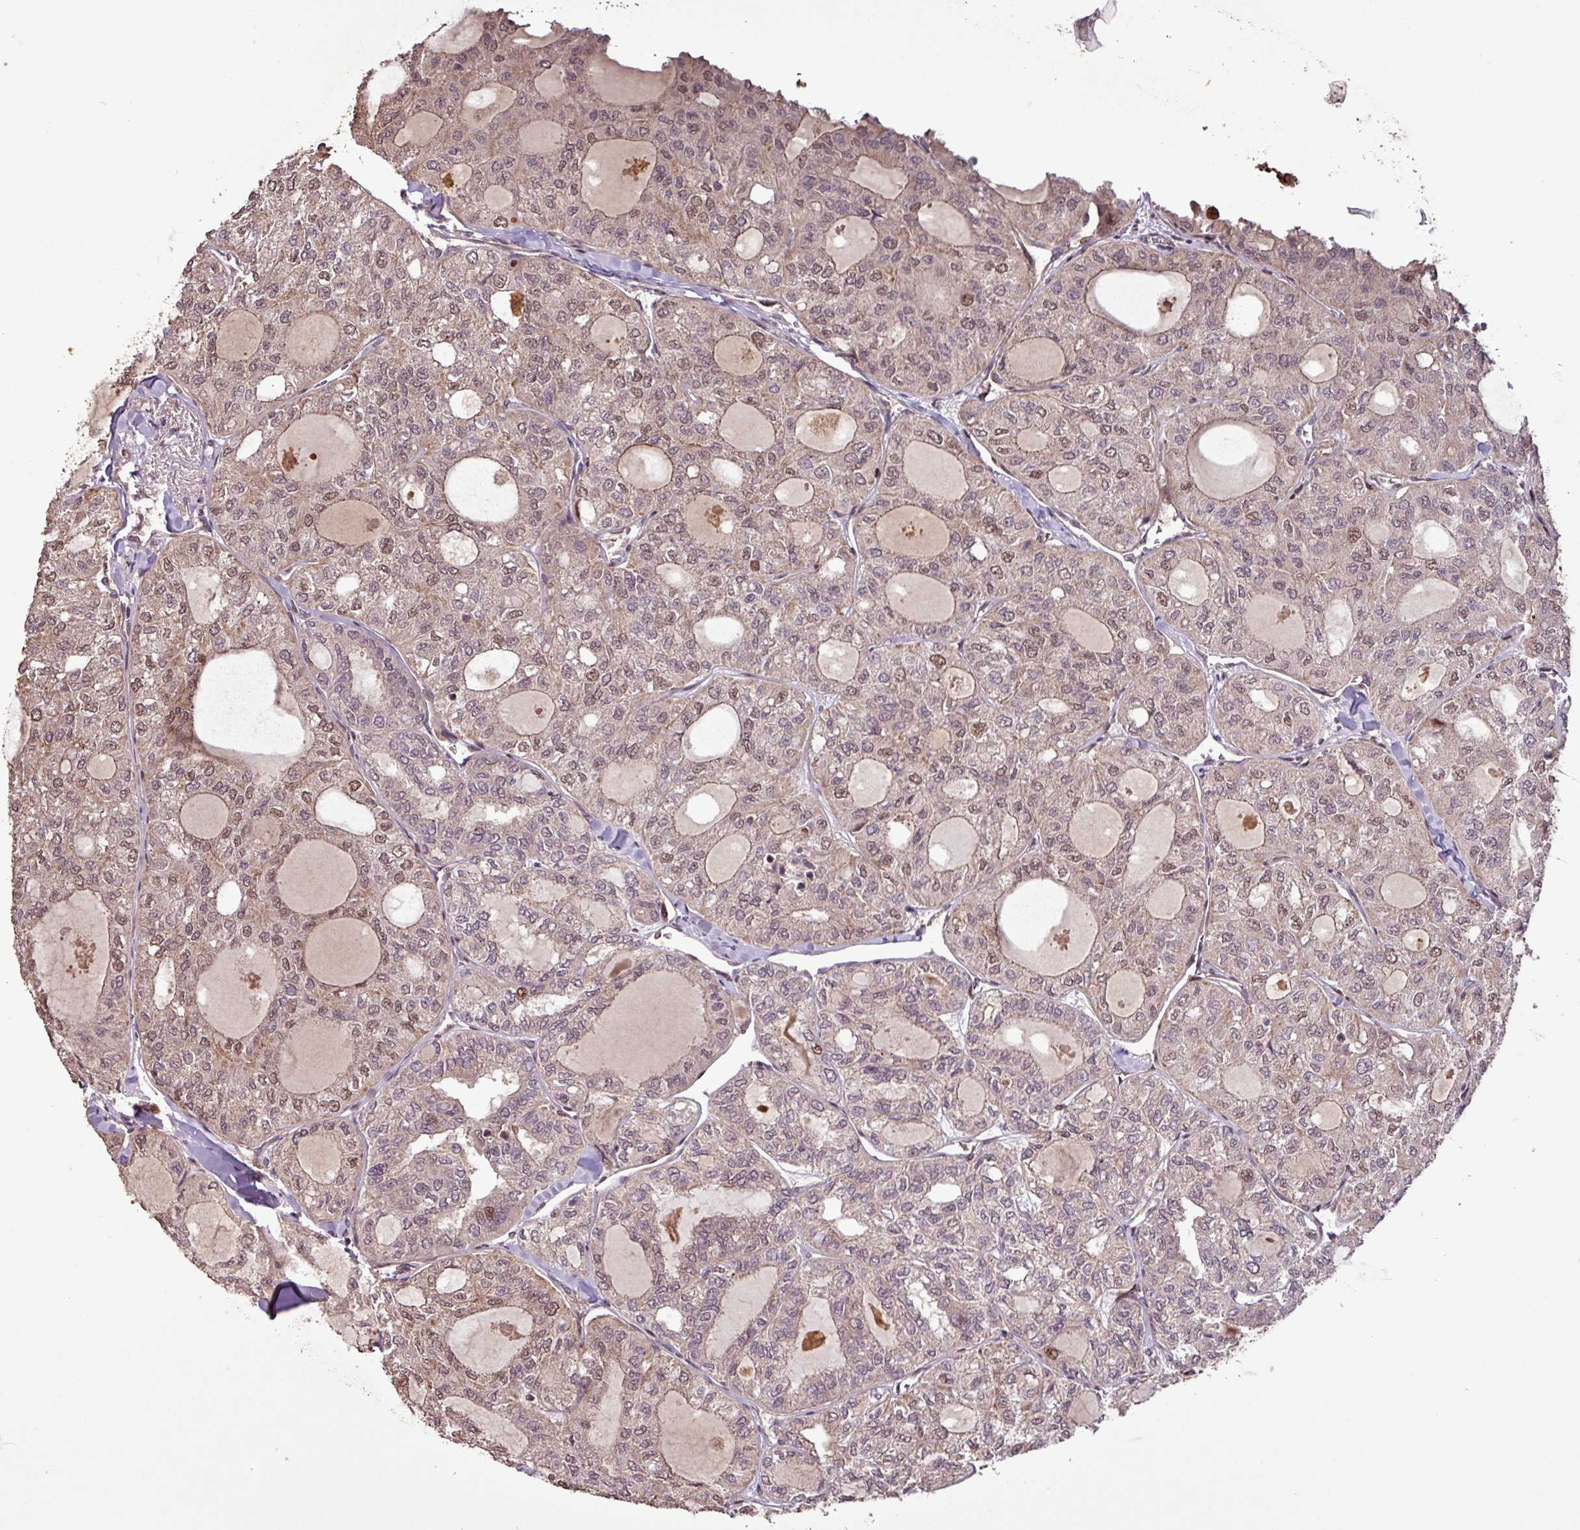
{"staining": {"intensity": "moderate", "quantity": "<25%", "location": "nuclear"}, "tissue": "thyroid cancer", "cell_type": "Tumor cells", "image_type": "cancer", "snomed": [{"axis": "morphology", "description": "Follicular adenoma carcinoma, NOS"}, {"axis": "topography", "description": "Thyroid gland"}], "caption": "Moderate nuclear expression for a protein is appreciated in approximately <25% of tumor cells of follicular adenoma carcinoma (thyroid) using immunohistochemistry.", "gene": "SLC22A24", "patient": {"sex": "male", "age": 75}}